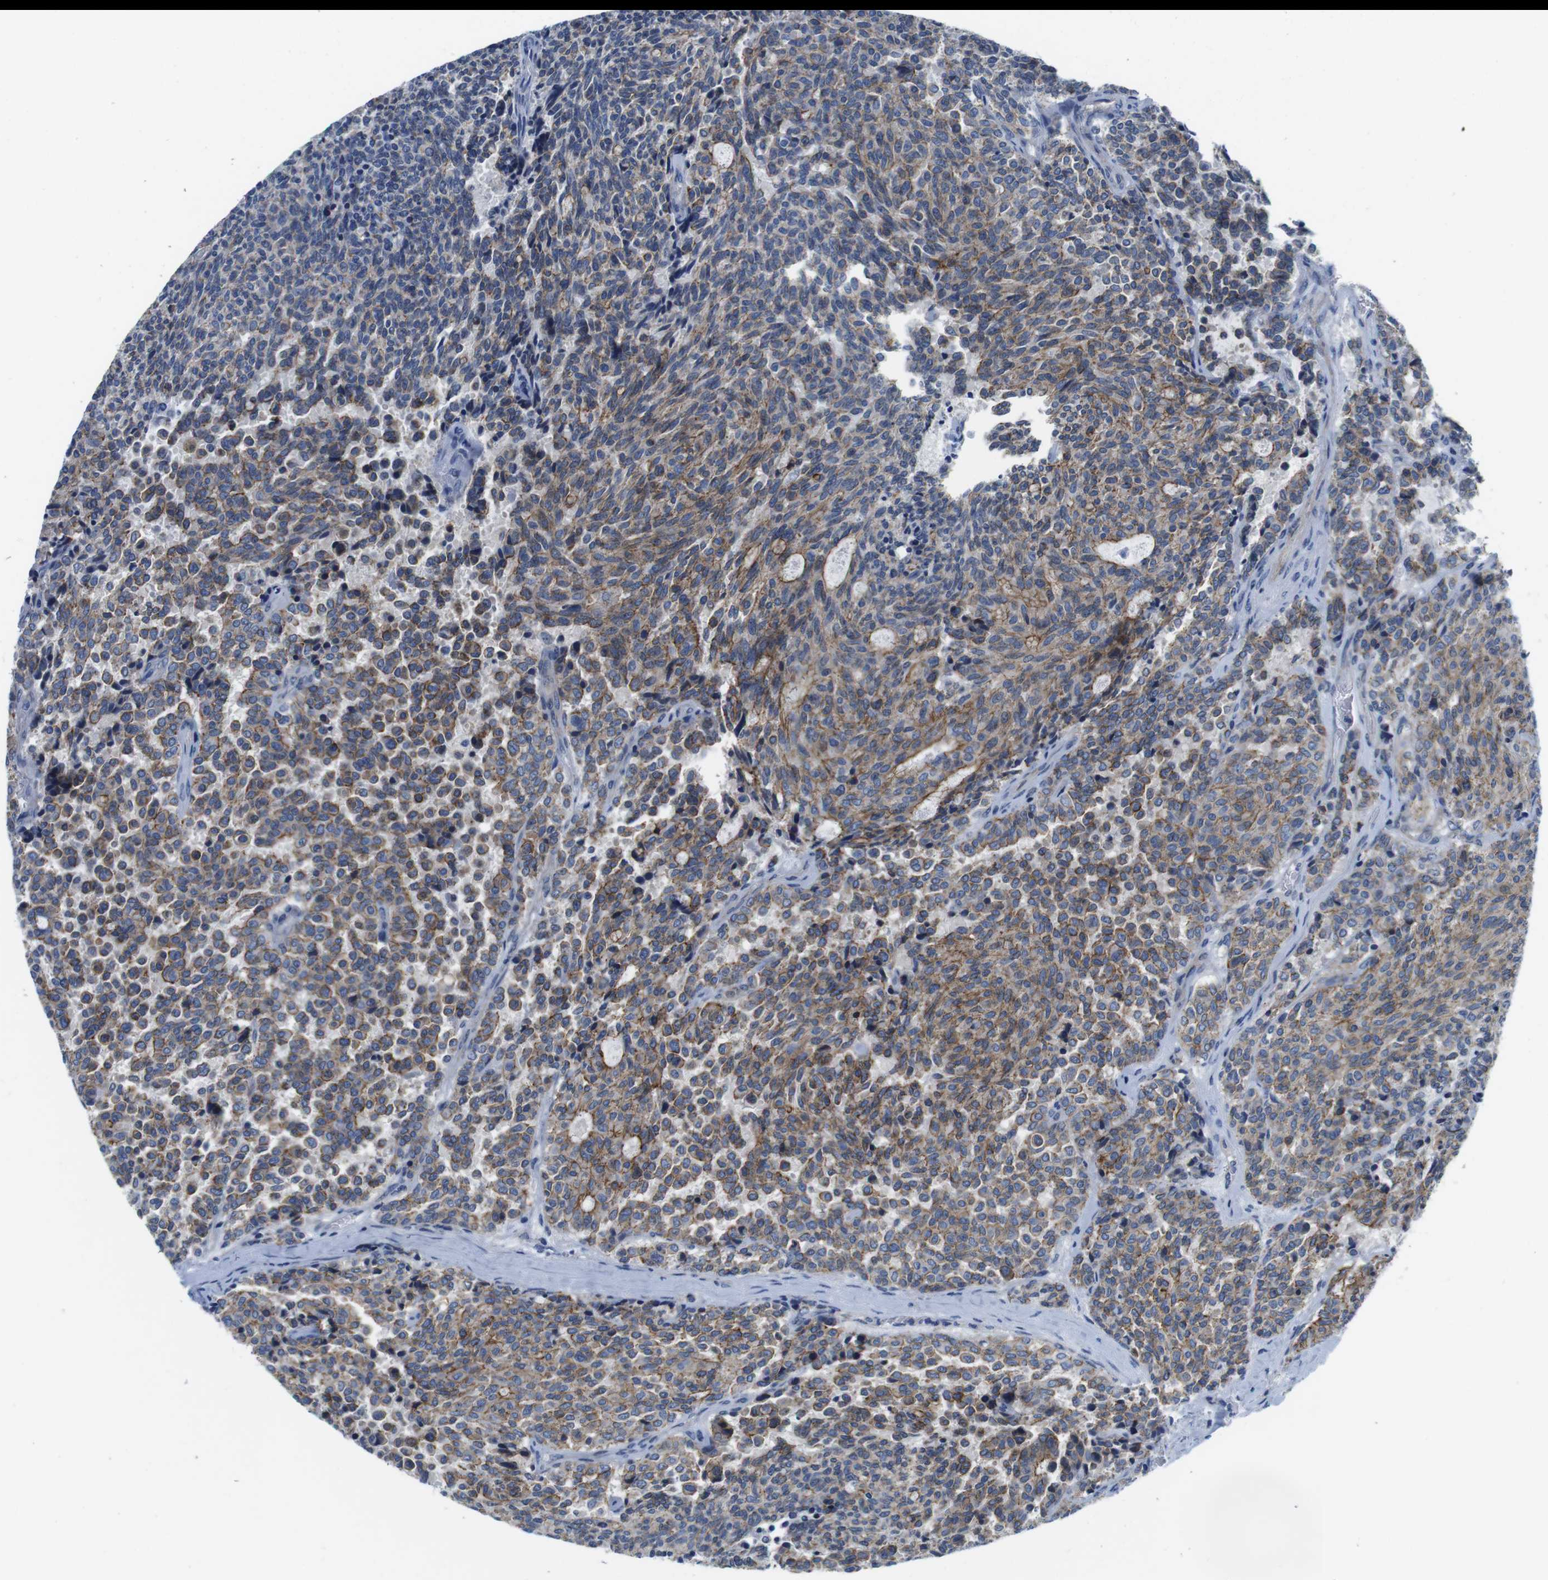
{"staining": {"intensity": "moderate", "quantity": "25%-75%", "location": "cytoplasmic/membranous"}, "tissue": "carcinoid", "cell_type": "Tumor cells", "image_type": "cancer", "snomed": [{"axis": "morphology", "description": "Carcinoid, malignant, NOS"}, {"axis": "topography", "description": "Pancreas"}], "caption": "Immunohistochemistry (IHC) (DAB) staining of human carcinoid demonstrates moderate cytoplasmic/membranous protein expression in about 25%-75% of tumor cells. Immunohistochemistry stains the protein of interest in brown and the nuclei are stained blue.", "gene": "SCRIB", "patient": {"sex": "female", "age": 54}}